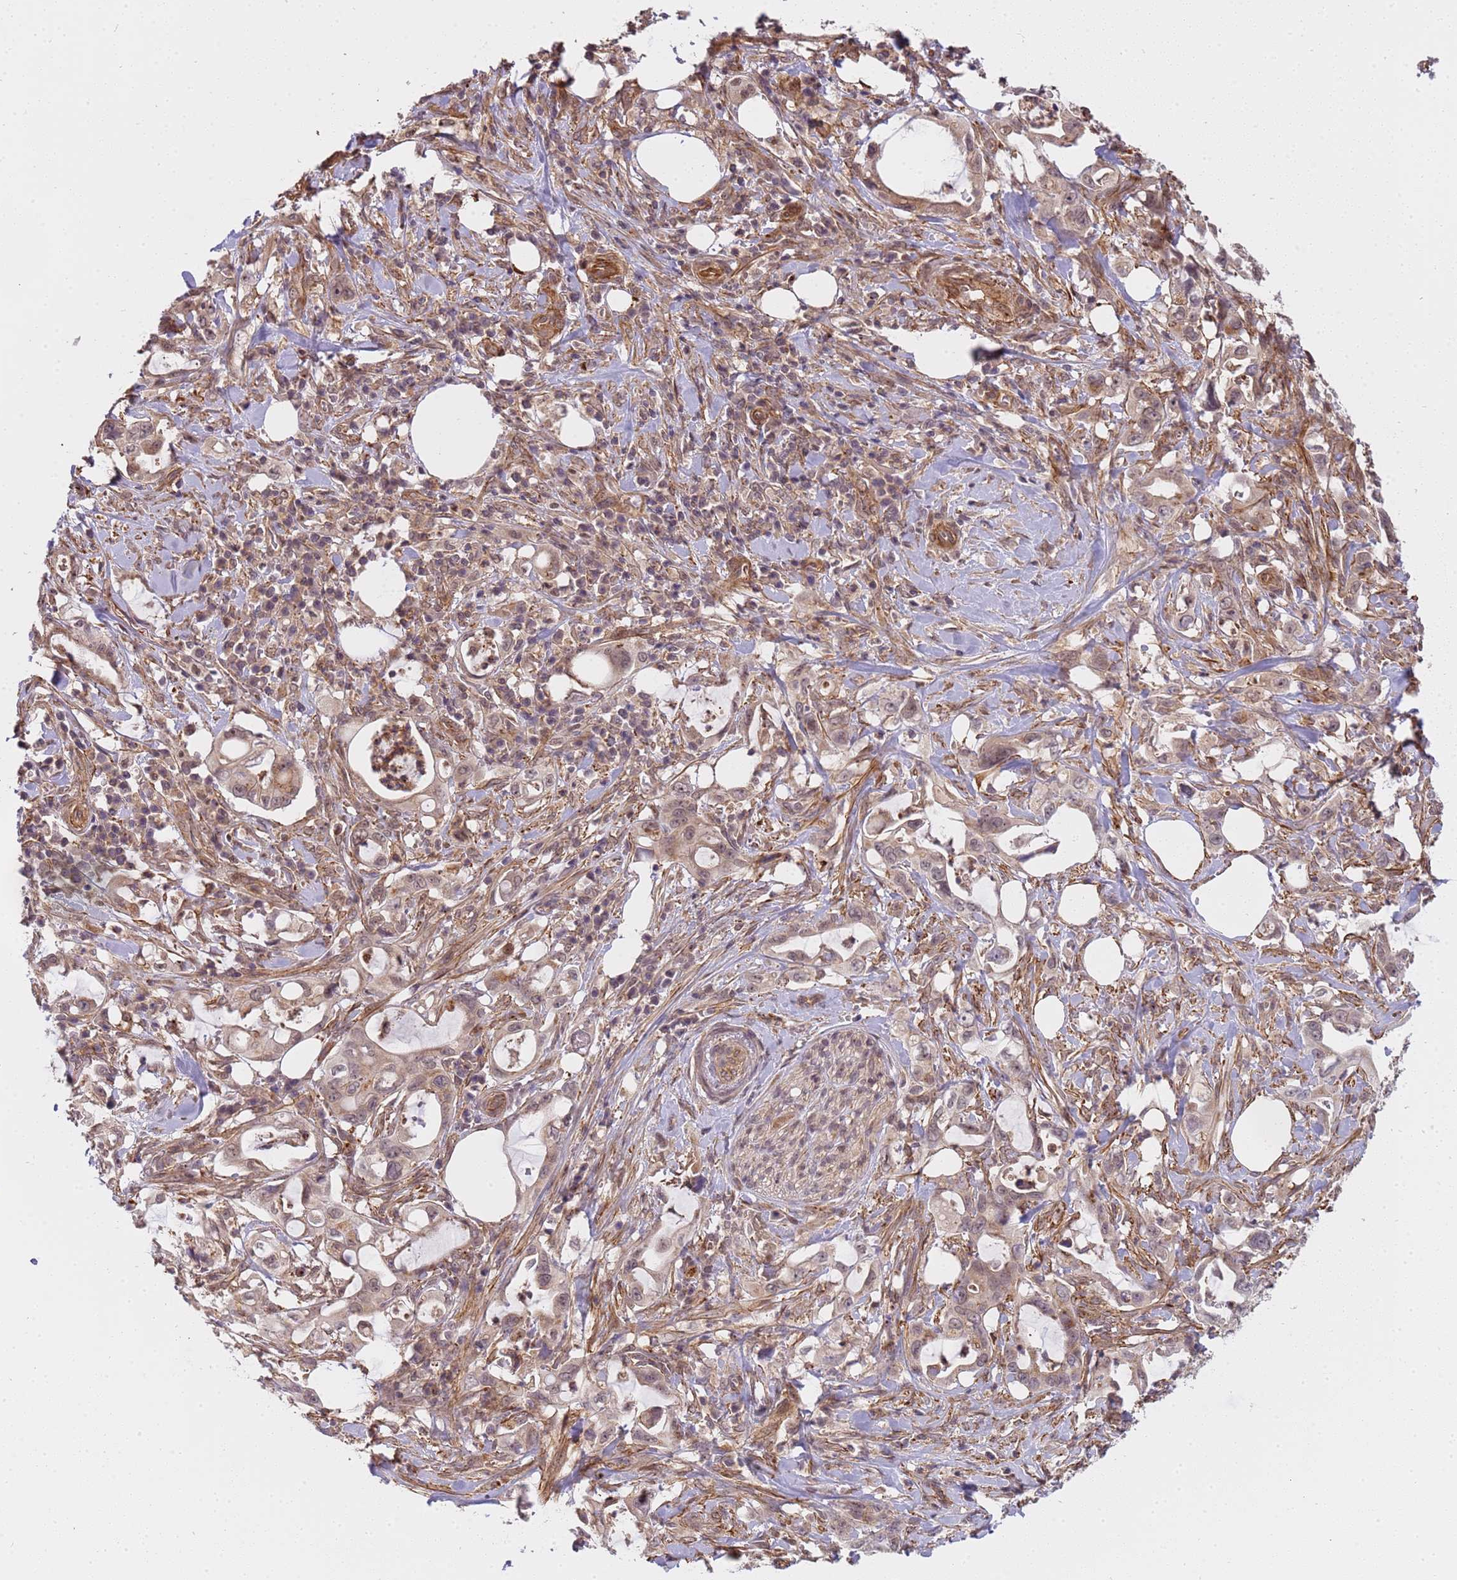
{"staining": {"intensity": "weak", "quantity": ">75%", "location": "cytoplasmic/membranous,nuclear"}, "tissue": "pancreatic cancer", "cell_type": "Tumor cells", "image_type": "cancer", "snomed": [{"axis": "morphology", "description": "Adenocarcinoma, NOS"}, {"axis": "topography", "description": "Pancreas"}], "caption": "Adenocarcinoma (pancreatic) stained for a protein demonstrates weak cytoplasmic/membranous and nuclear positivity in tumor cells.", "gene": "EMC2", "patient": {"sex": "female", "age": 61}}